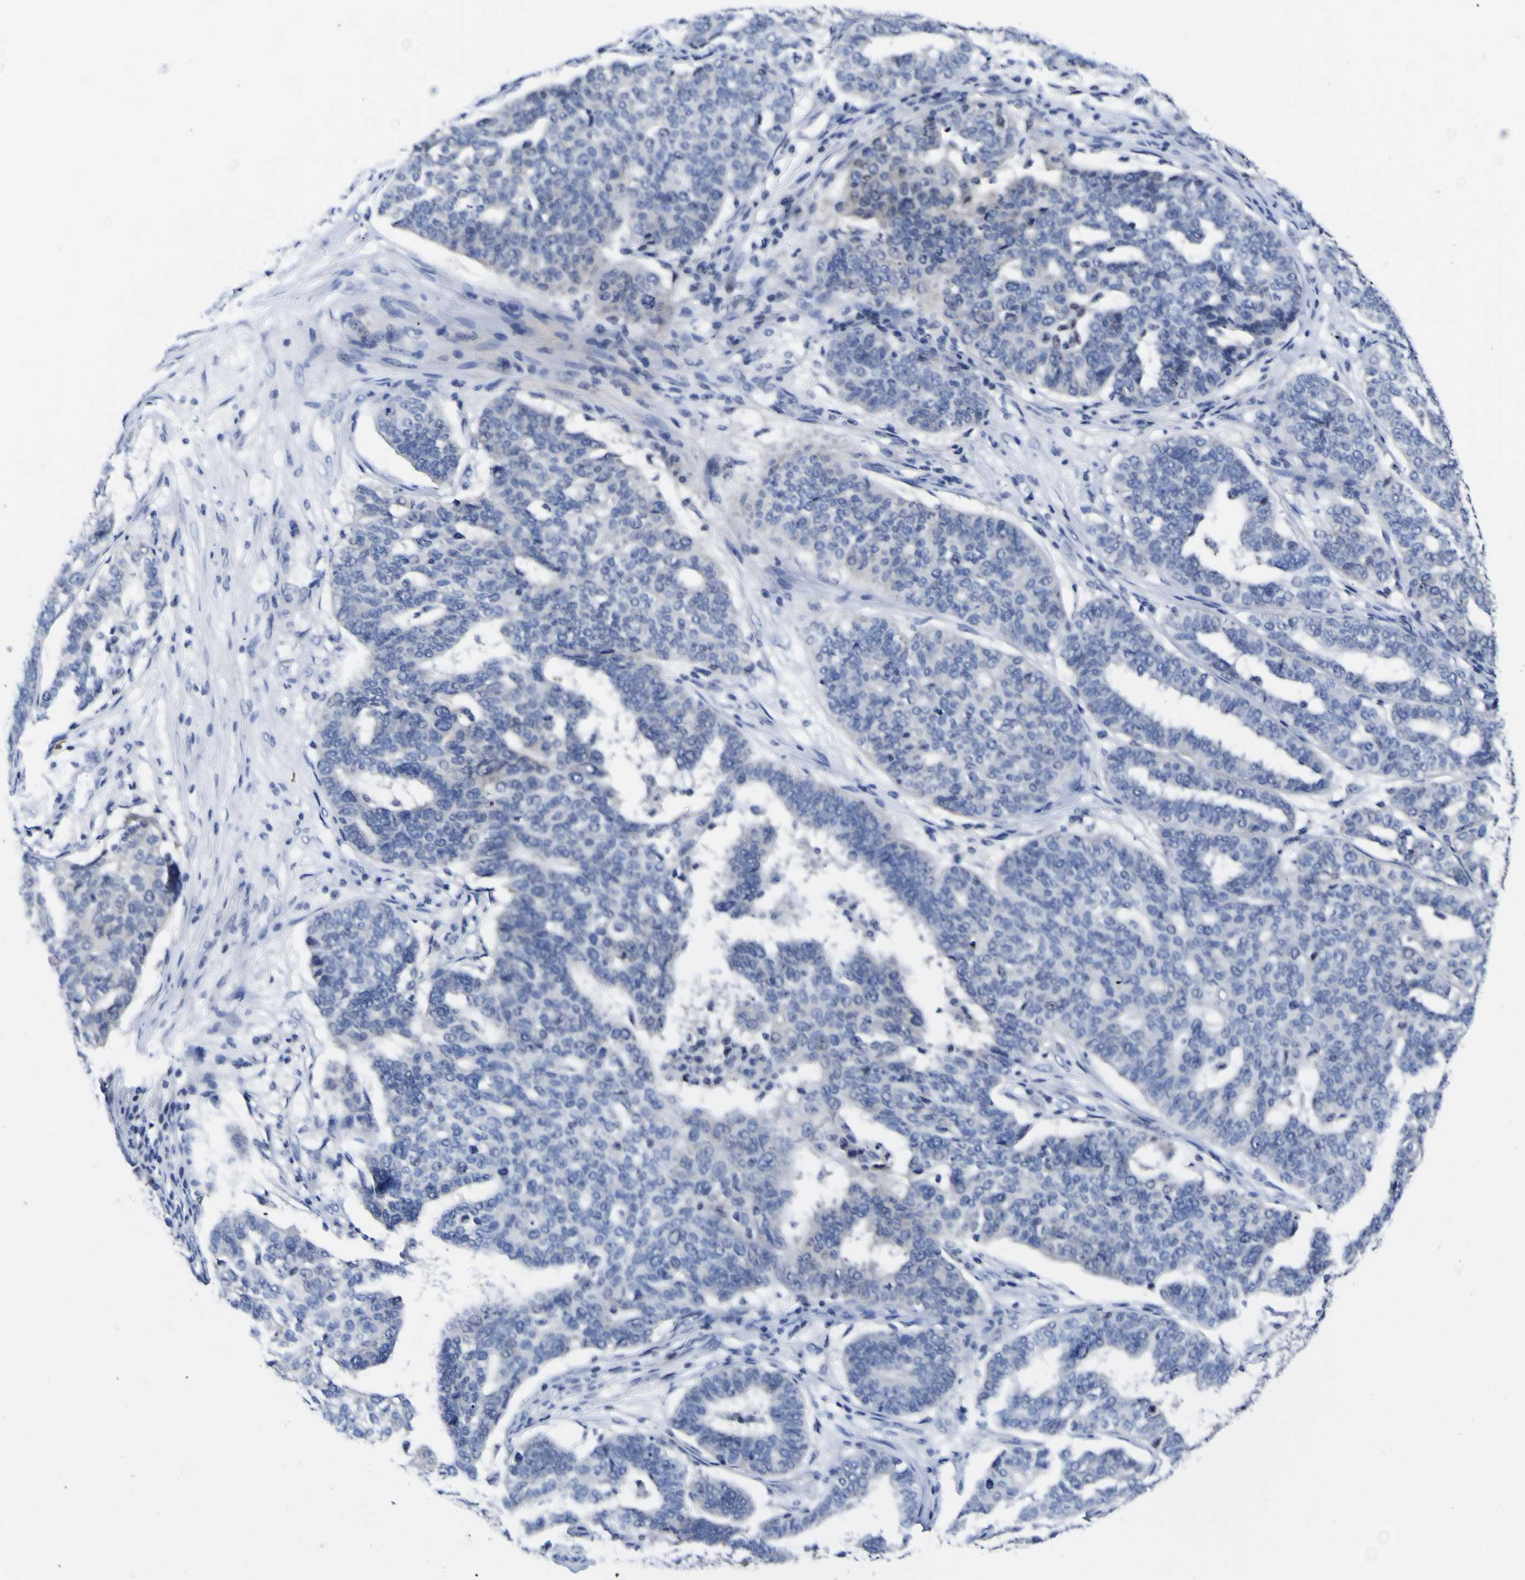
{"staining": {"intensity": "negative", "quantity": "none", "location": "none"}, "tissue": "ovarian cancer", "cell_type": "Tumor cells", "image_type": "cancer", "snomed": [{"axis": "morphology", "description": "Cystadenocarcinoma, serous, NOS"}, {"axis": "topography", "description": "Ovary"}], "caption": "IHC of ovarian cancer (serous cystadenocarcinoma) reveals no positivity in tumor cells.", "gene": "CASP6", "patient": {"sex": "female", "age": 59}}